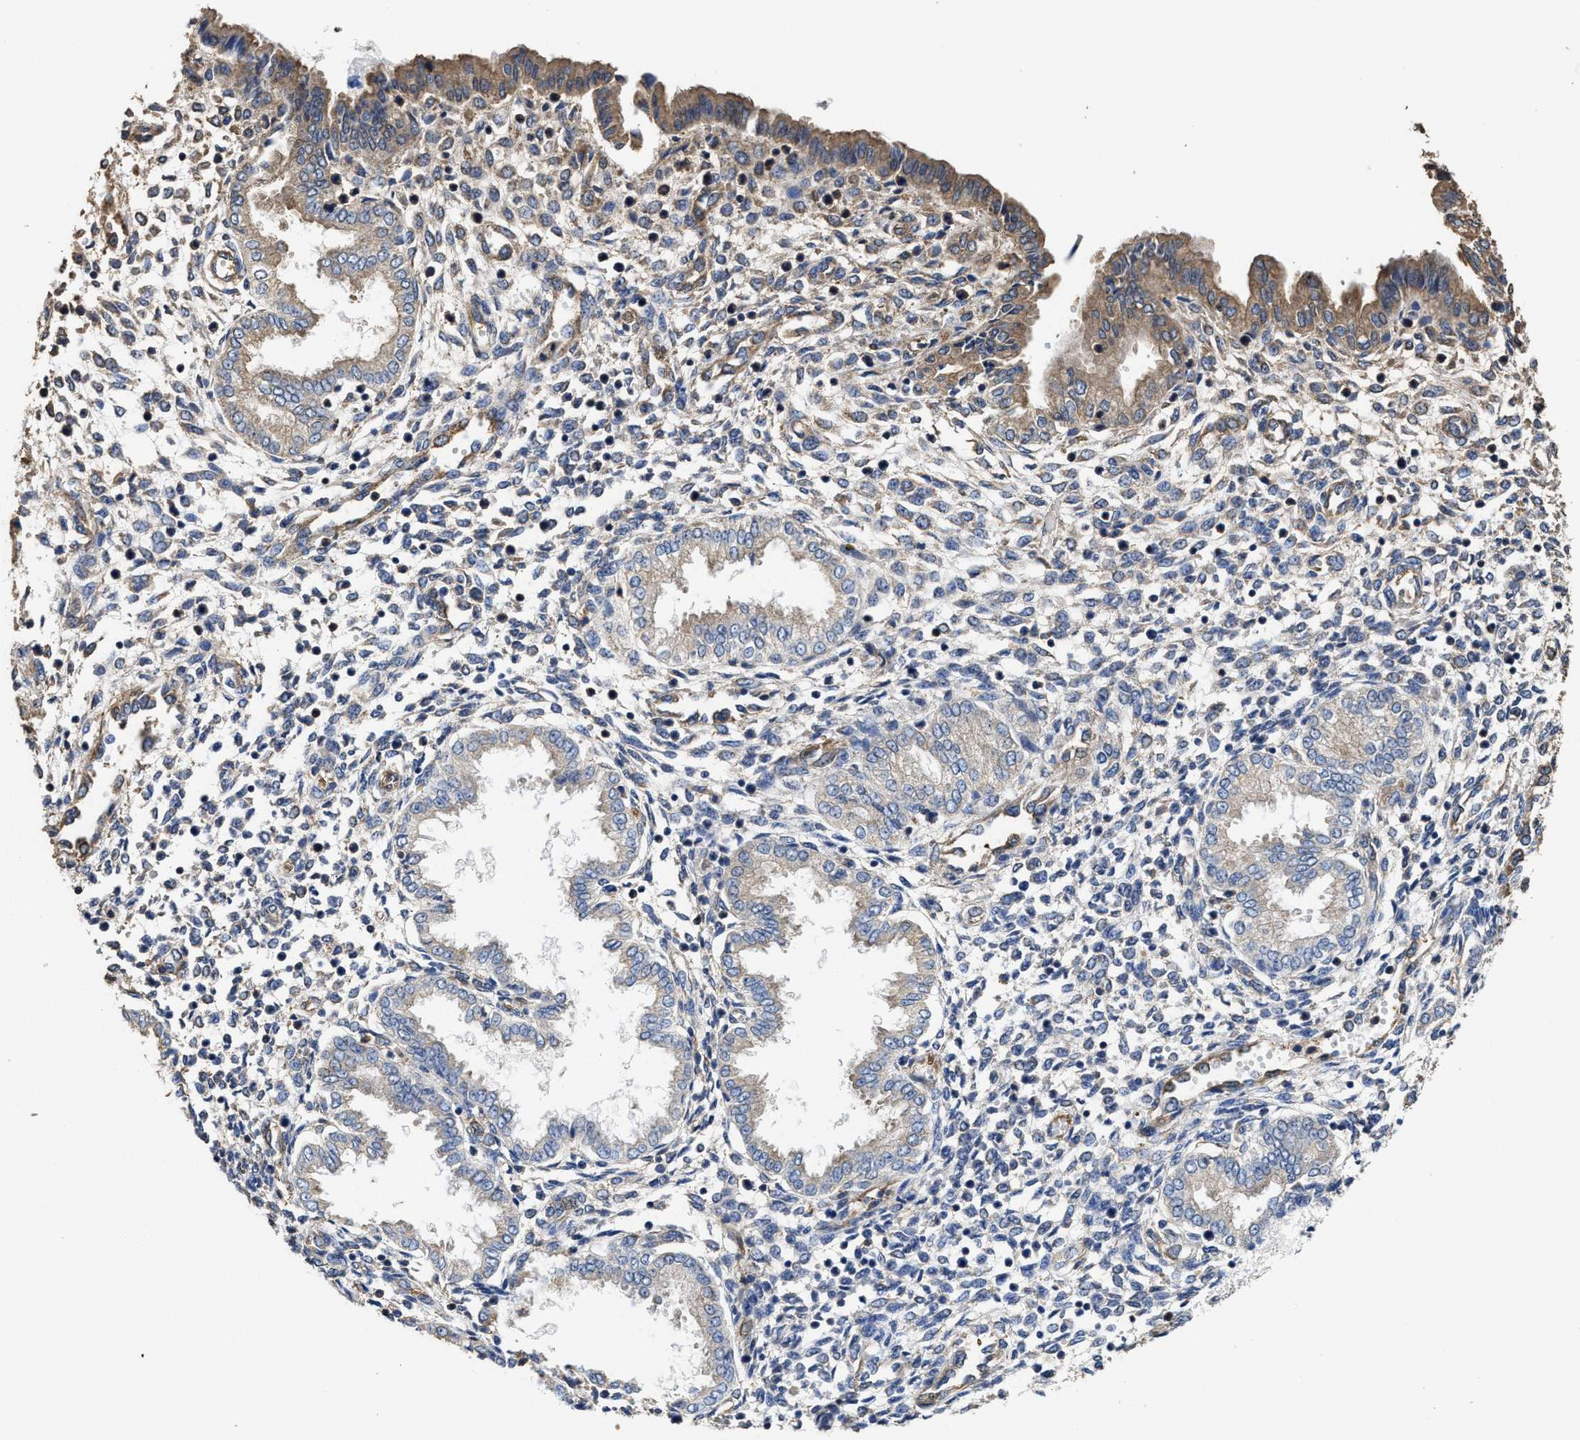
{"staining": {"intensity": "weak", "quantity": "25%-75%", "location": "cytoplasmic/membranous"}, "tissue": "endometrium", "cell_type": "Cells in endometrial stroma", "image_type": "normal", "snomed": [{"axis": "morphology", "description": "Normal tissue, NOS"}, {"axis": "topography", "description": "Endometrium"}], "caption": "Immunohistochemistry micrograph of unremarkable endometrium: endometrium stained using immunohistochemistry (IHC) exhibits low levels of weak protein expression localized specifically in the cytoplasmic/membranous of cells in endometrial stroma, appearing as a cytoplasmic/membranous brown color.", "gene": "SFXN4", "patient": {"sex": "female", "age": 33}}